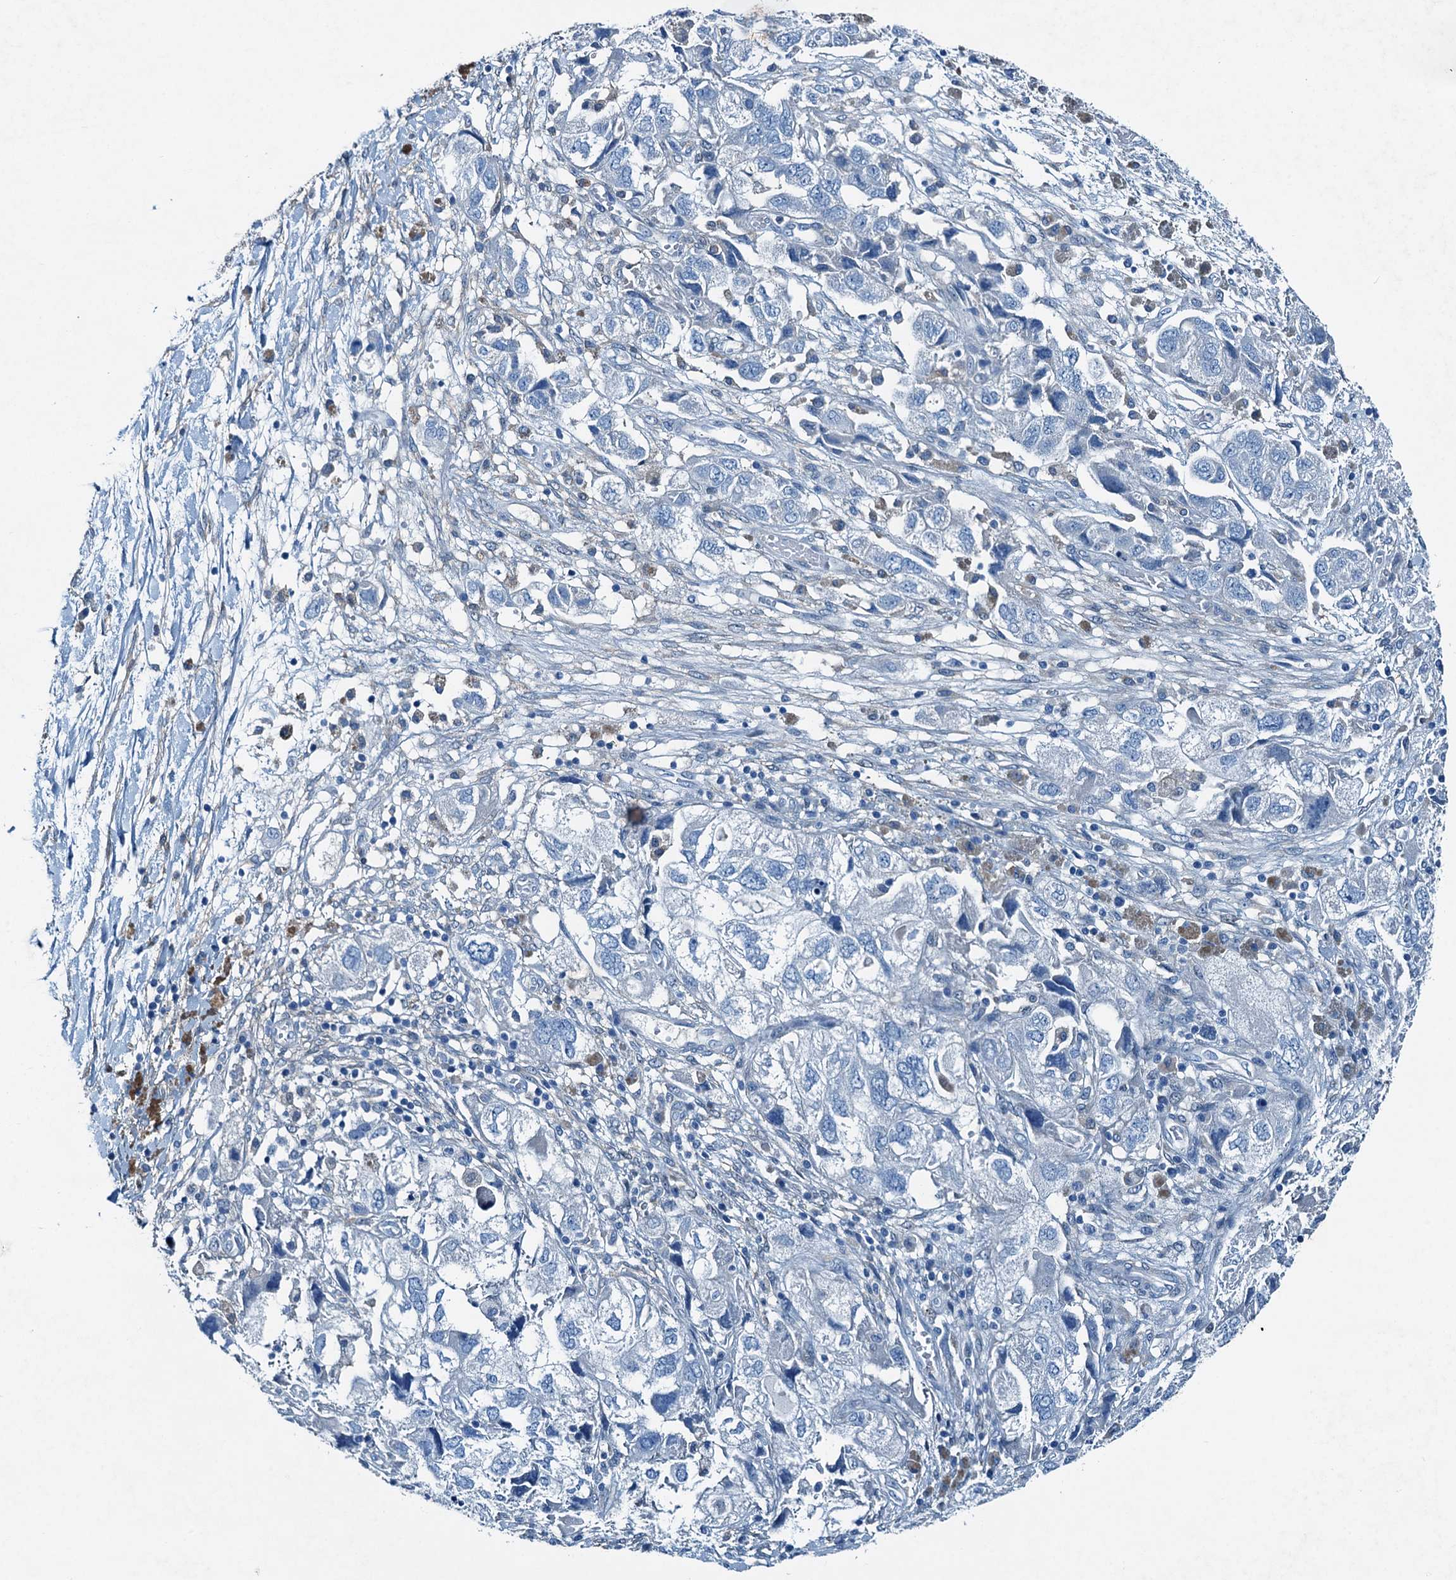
{"staining": {"intensity": "negative", "quantity": "none", "location": "none"}, "tissue": "ovarian cancer", "cell_type": "Tumor cells", "image_type": "cancer", "snomed": [{"axis": "morphology", "description": "Carcinoma, NOS"}, {"axis": "morphology", "description": "Cystadenocarcinoma, serous, NOS"}, {"axis": "topography", "description": "Ovary"}], "caption": "Ovarian serous cystadenocarcinoma stained for a protein using immunohistochemistry (IHC) demonstrates no expression tumor cells.", "gene": "RAB3IL1", "patient": {"sex": "female", "age": 69}}